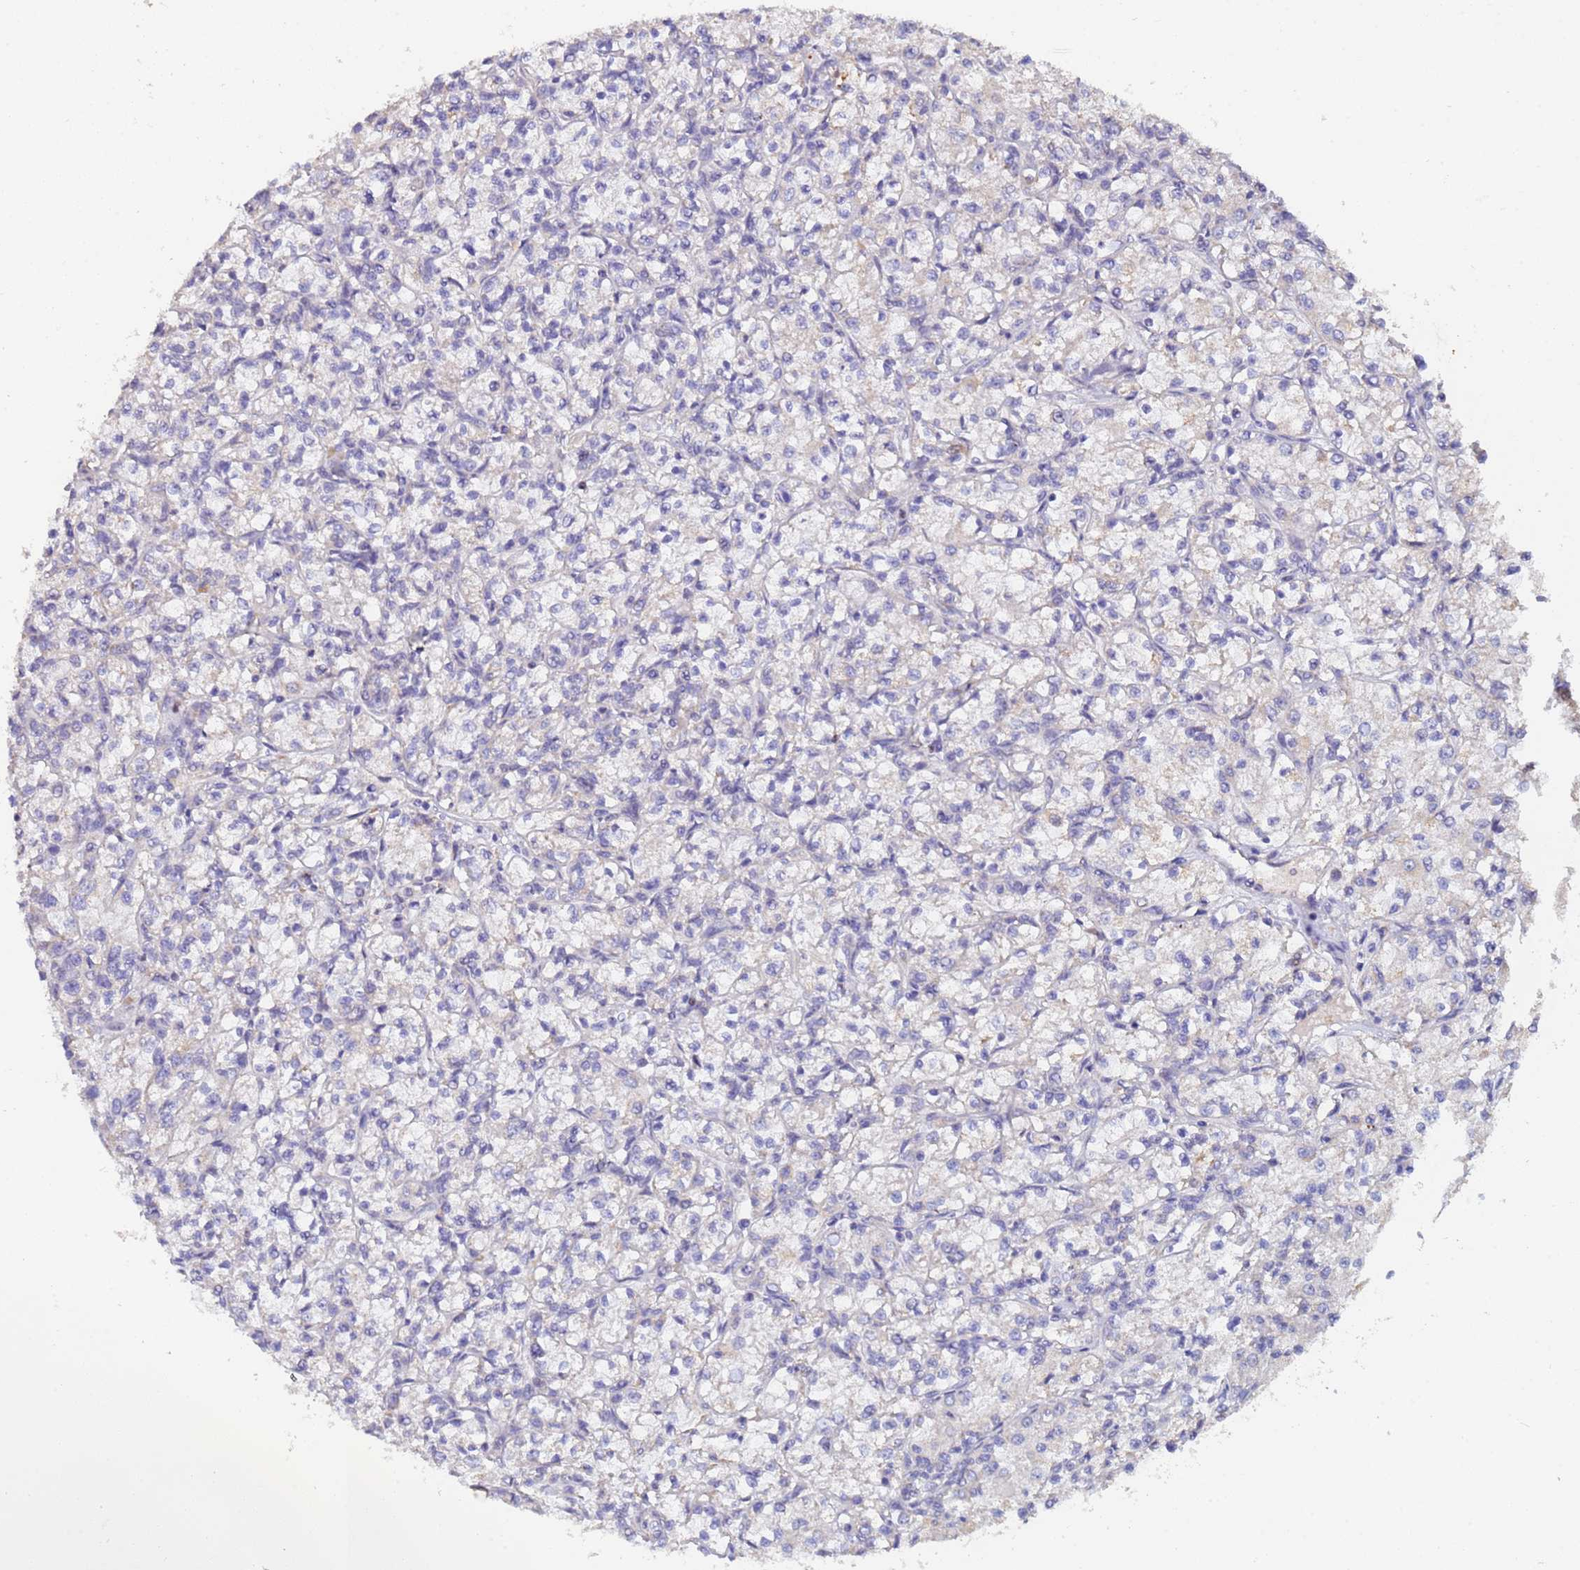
{"staining": {"intensity": "negative", "quantity": "none", "location": "none"}, "tissue": "renal cancer", "cell_type": "Tumor cells", "image_type": "cancer", "snomed": [{"axis": "morphology", "description": "Adenocarcinoma, NOS"}, {"axis": "topography", "description": "Kidney"}], "caption": "Renal cancer (adenocarcinoma) stained for a protein using immunohistochemistry demonstrates no expression tumor cells.", "gene": "IHO1", "patient": {"sex": "female", "age": 59}}